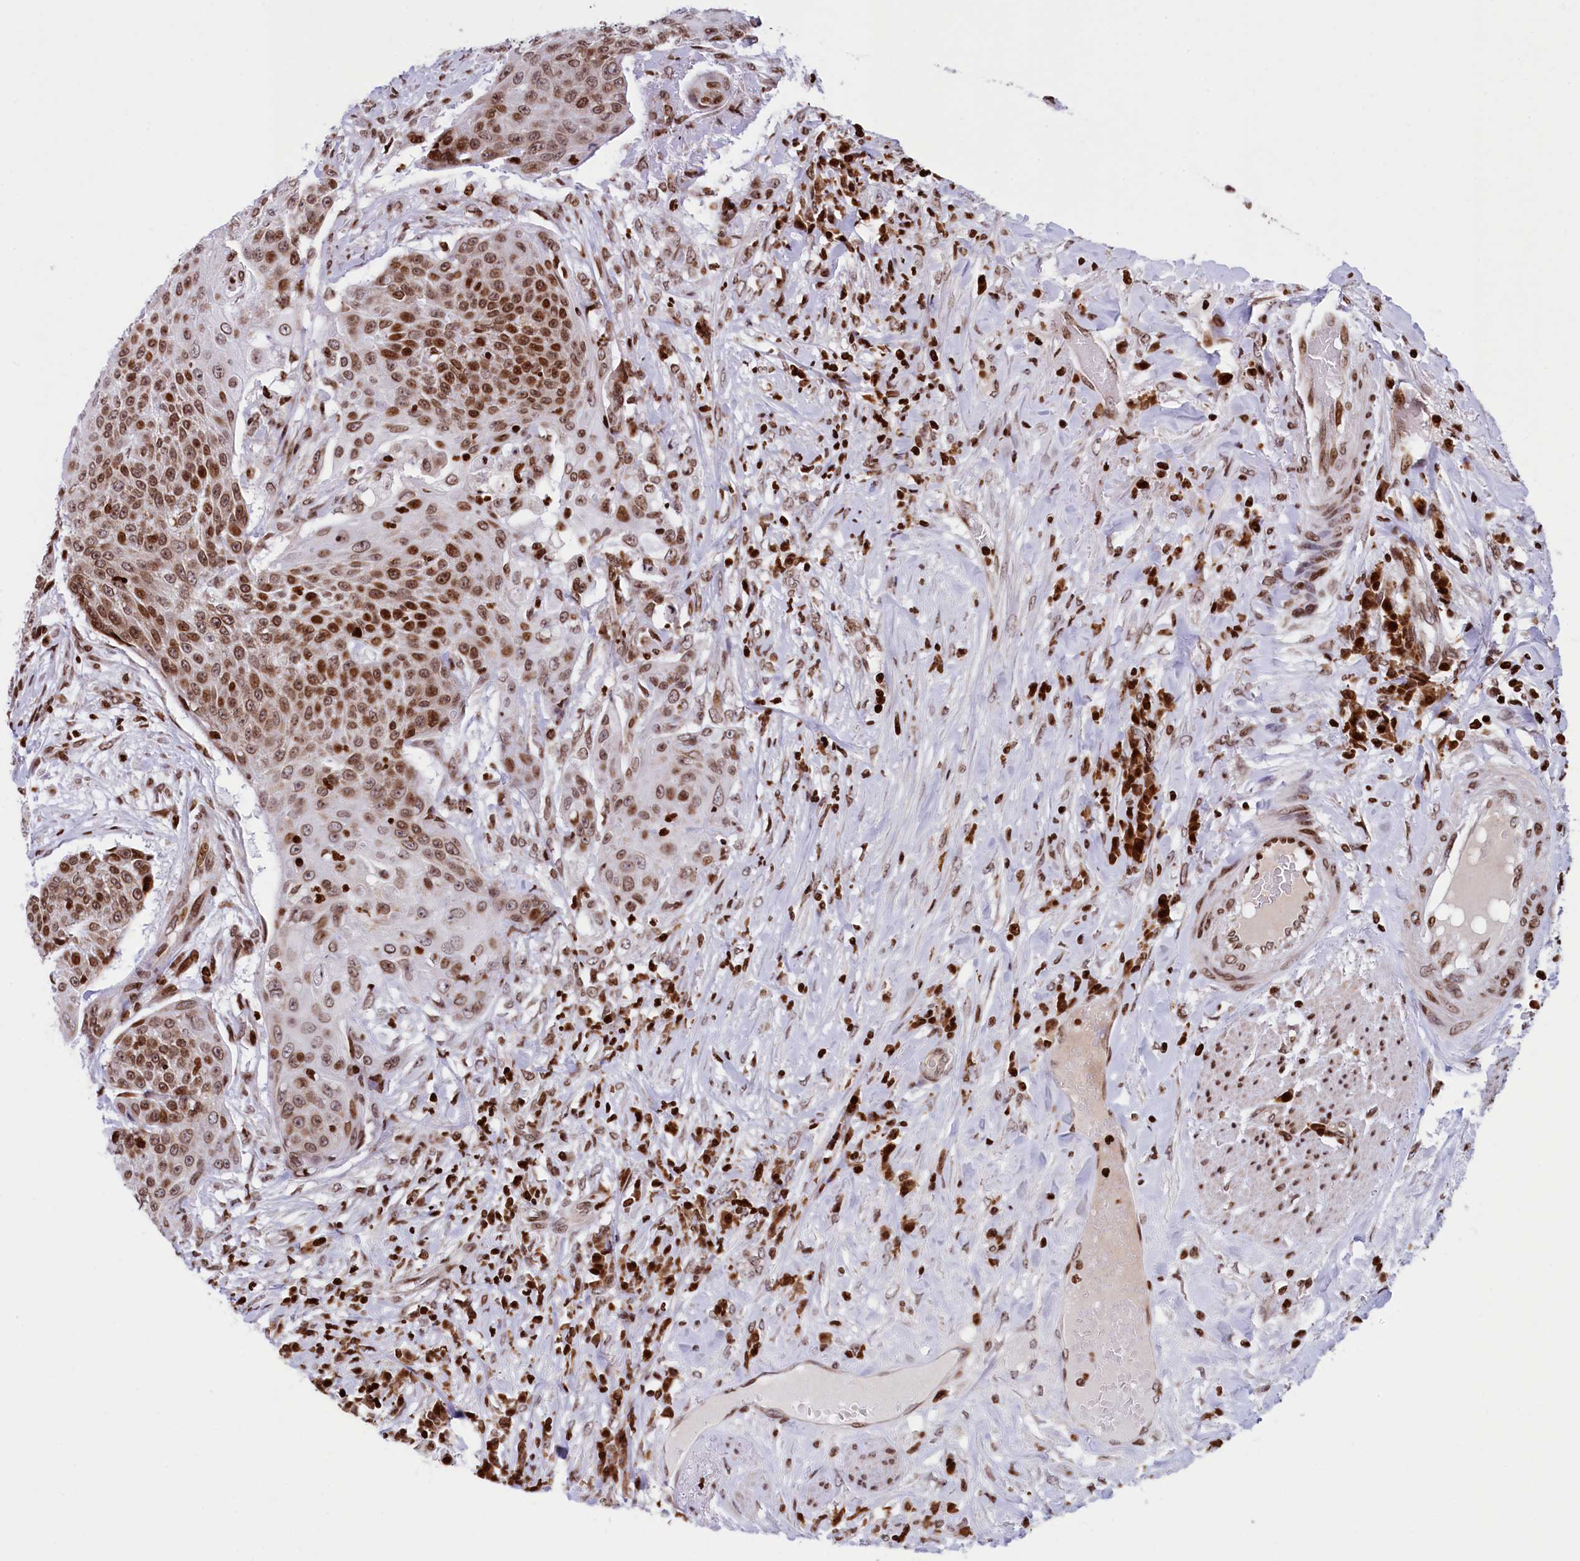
{"staining": {"intensity": "moderate", "quantity": ">75%", "location": "nuclear"}, "tissue": "urothelial cancer", "cell_type": "Tumor cells", "image_type": "cancer", "snomed": [{"axis": "morphology", "description": "Urothelial carcinoma, High grade"}, {"axis": "topography", "description": "Urinary bladder"}], "caption": "IHC (DAB) staining of urothelial cancer exhibits moderate nuclear protein expression in about >75% of tumor cells.", "gene": "TIMM29", "patient": {"sex": "female", "age": 63}}